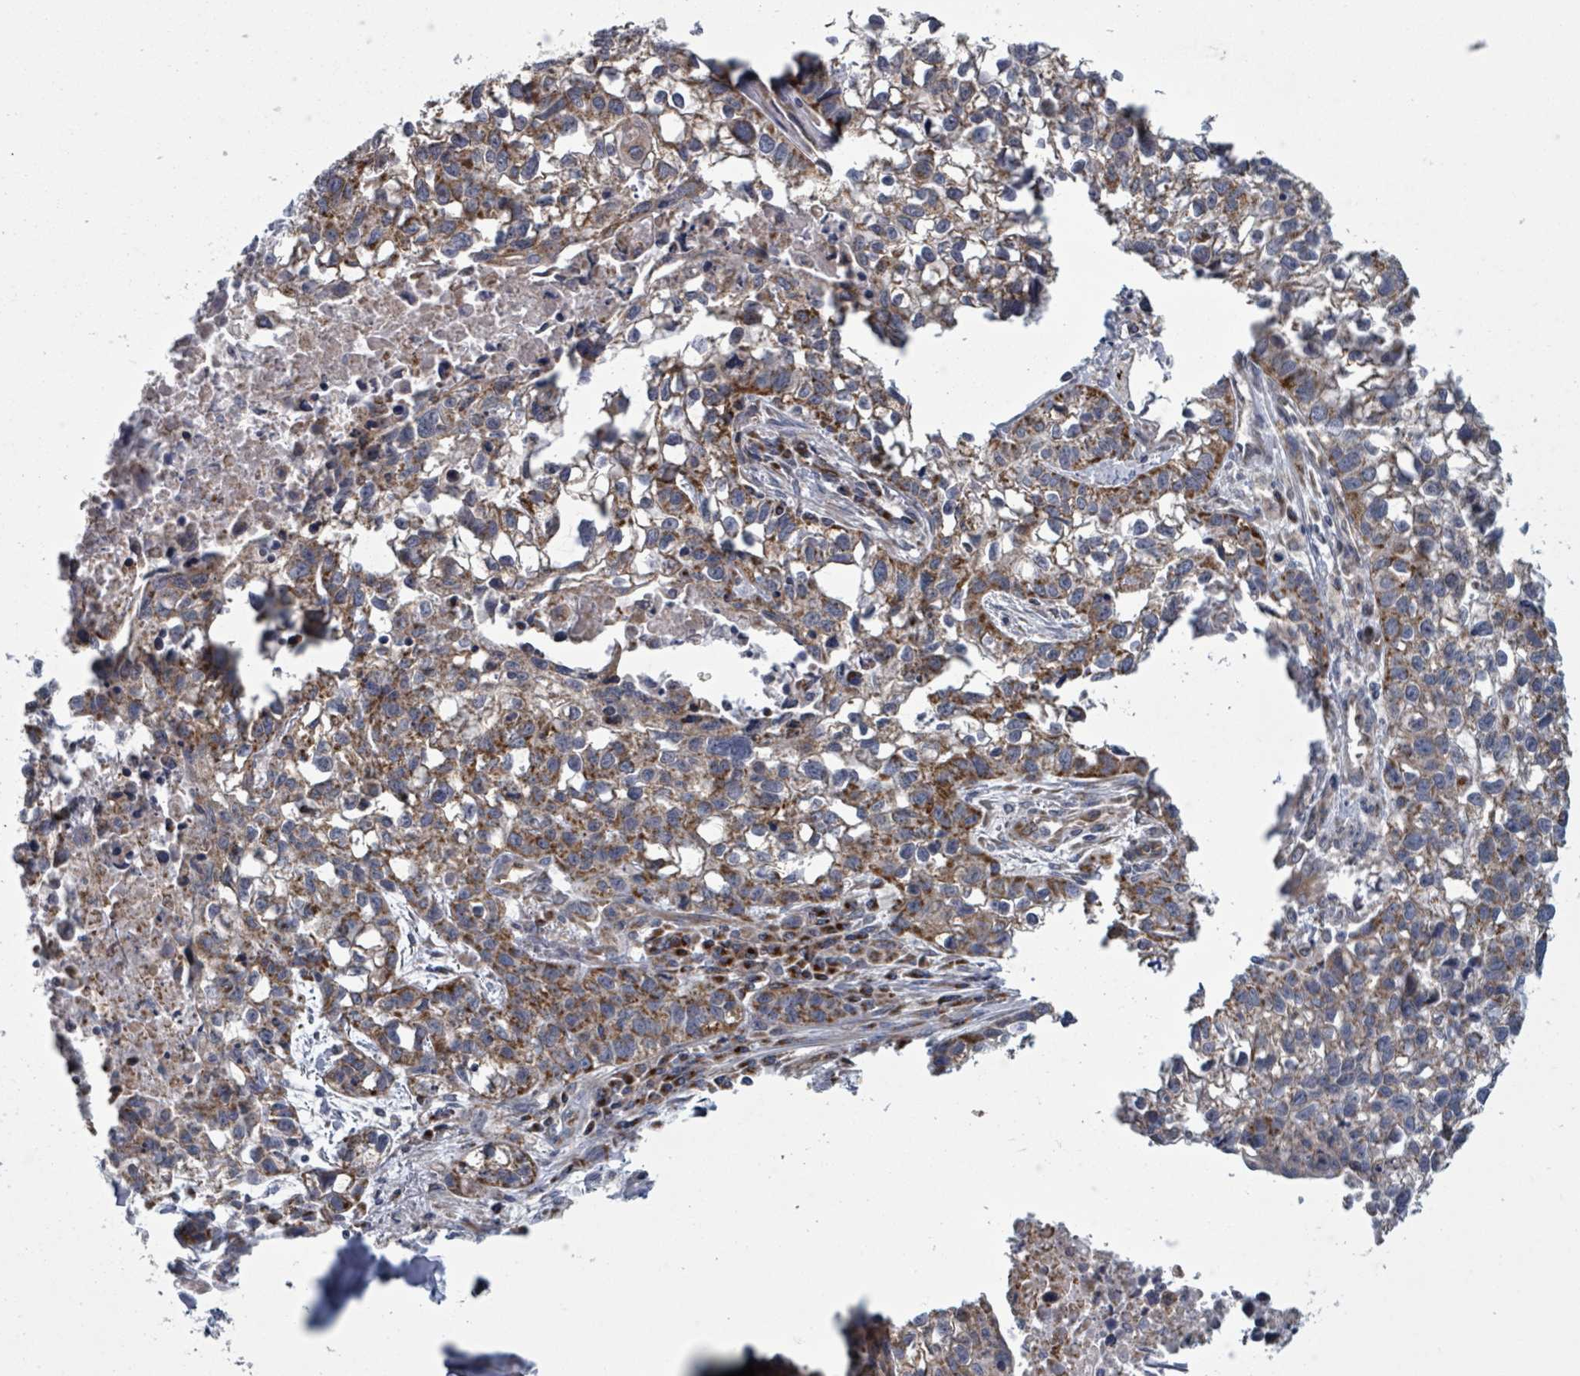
{"staining": {"intensity": "moderate", "quantity": ">75%", "location": "cytoplasmic/membranous"}, "tissue": "lung cancer", "cell_type": "Tumor cells", "image_type": "cancer", "snomed": [{"axis": "morphology", "description": "Squamous cell carcinoma, NOS"}, {"axis": "topography", "description": "Lung"}], "caption": "Lung squamous cell carcinoma tissue reveals moderate cytoplasmic/membranous staining in about >75% of tumor cells, visualized by immunohistochemistry. (DAB = brown stain, brightfield microscopy at high magnification).", "gene": "FKBP1A", "patient": {"sex": "male", "age": 74}}